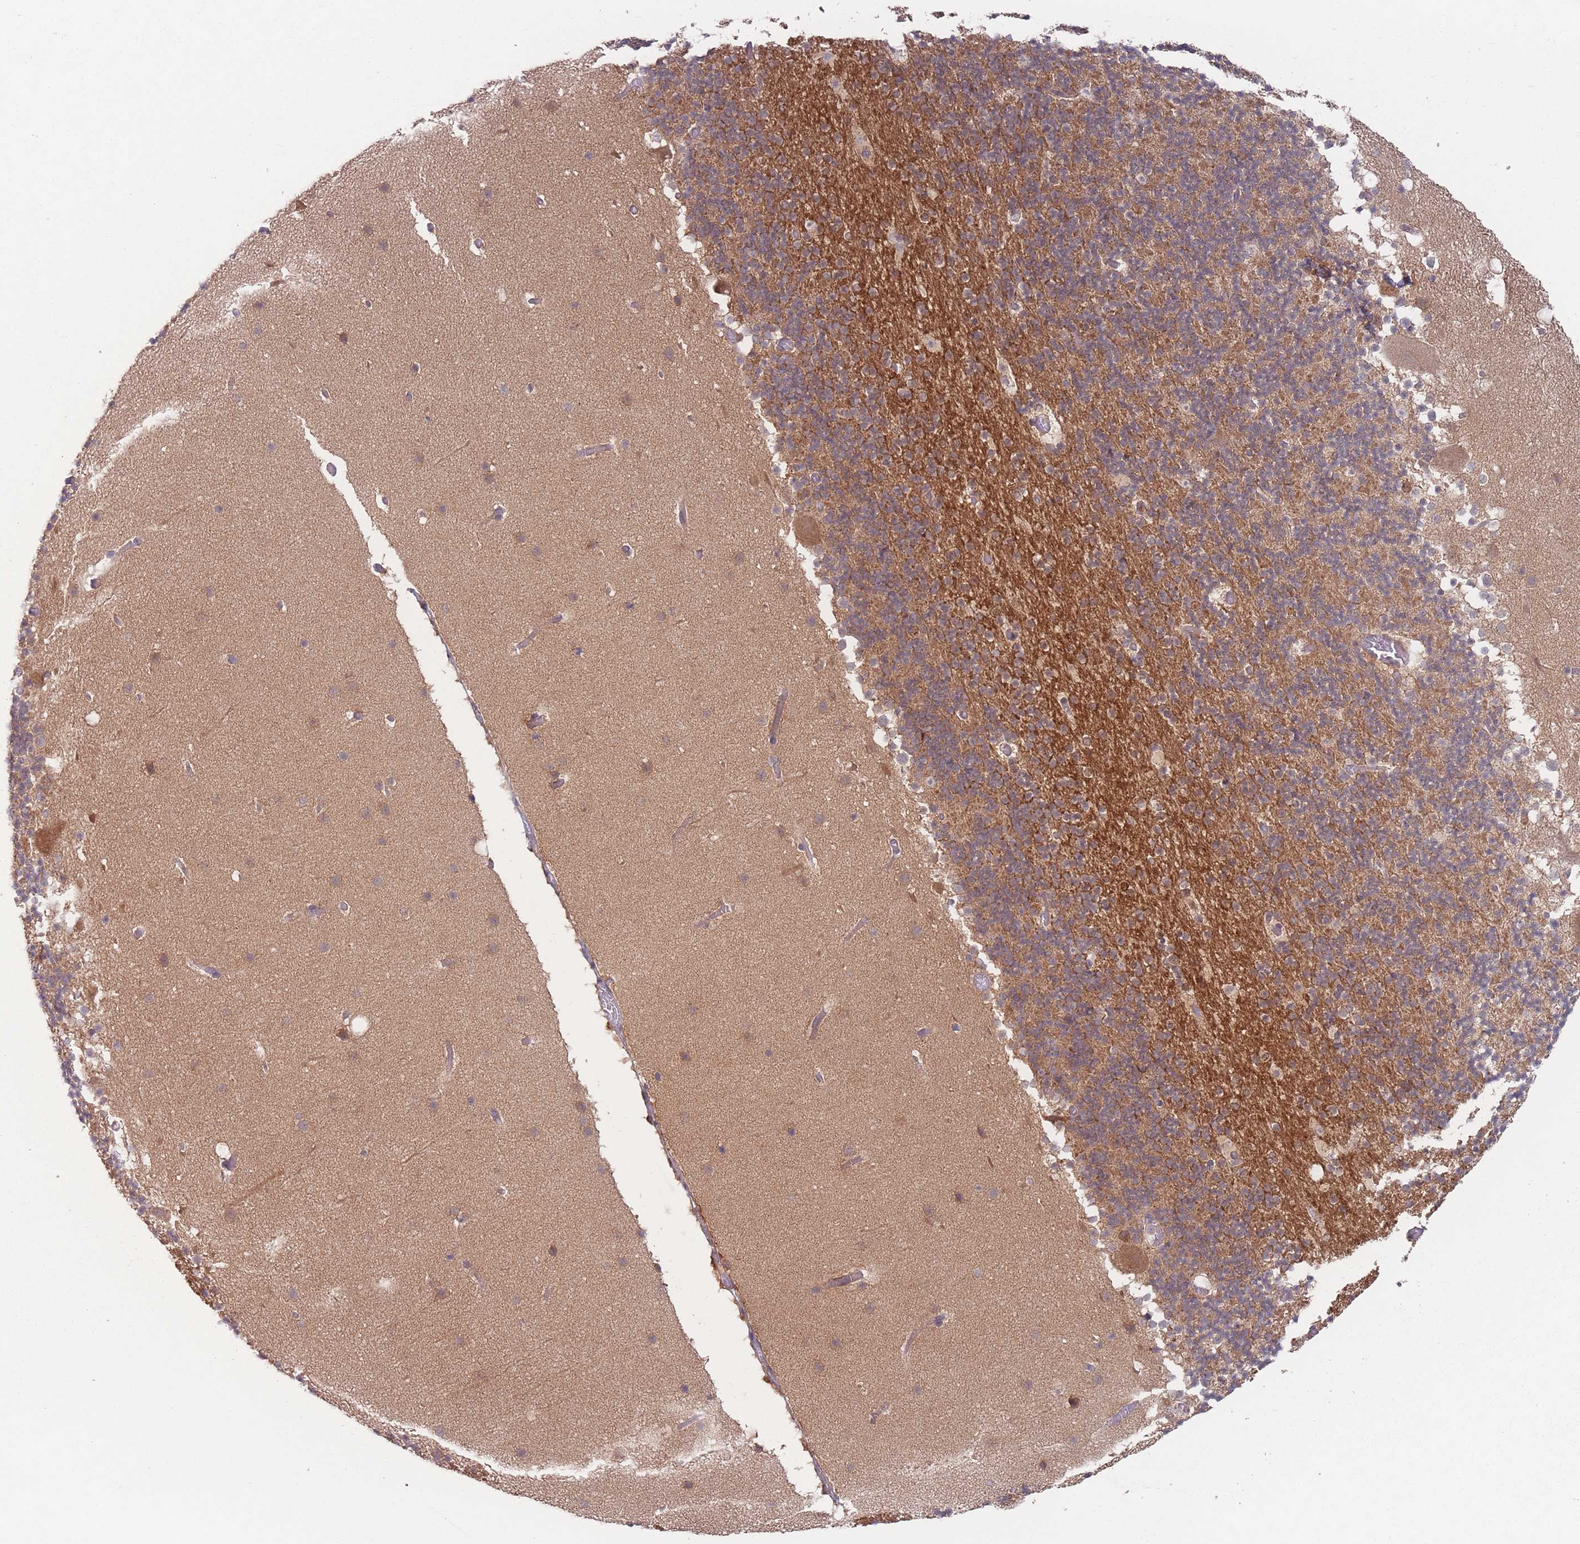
{"staining": {"intensity": "moderate", "quantity": "25%-75%", "location": "cytoplasmic/membranous"}, "tissue": "cerebellum", "cell_type": "Cells in granular layer", "image_type": "normal", "snomed": [{"axis": "morphology", "description": "Normal tissue, NOS"}, {"axis": "topography", "description": "Cerebellum"}], "caption": "Immunohistochemical staining of benign human cerebellum reveals 25%-75% levels of moderate cytoplasmic/membranous protein positivity in about 25%-75% of cells in granular layer.", "gene": "PPM1A", "patient": {"sex": "male", "age": 57}}